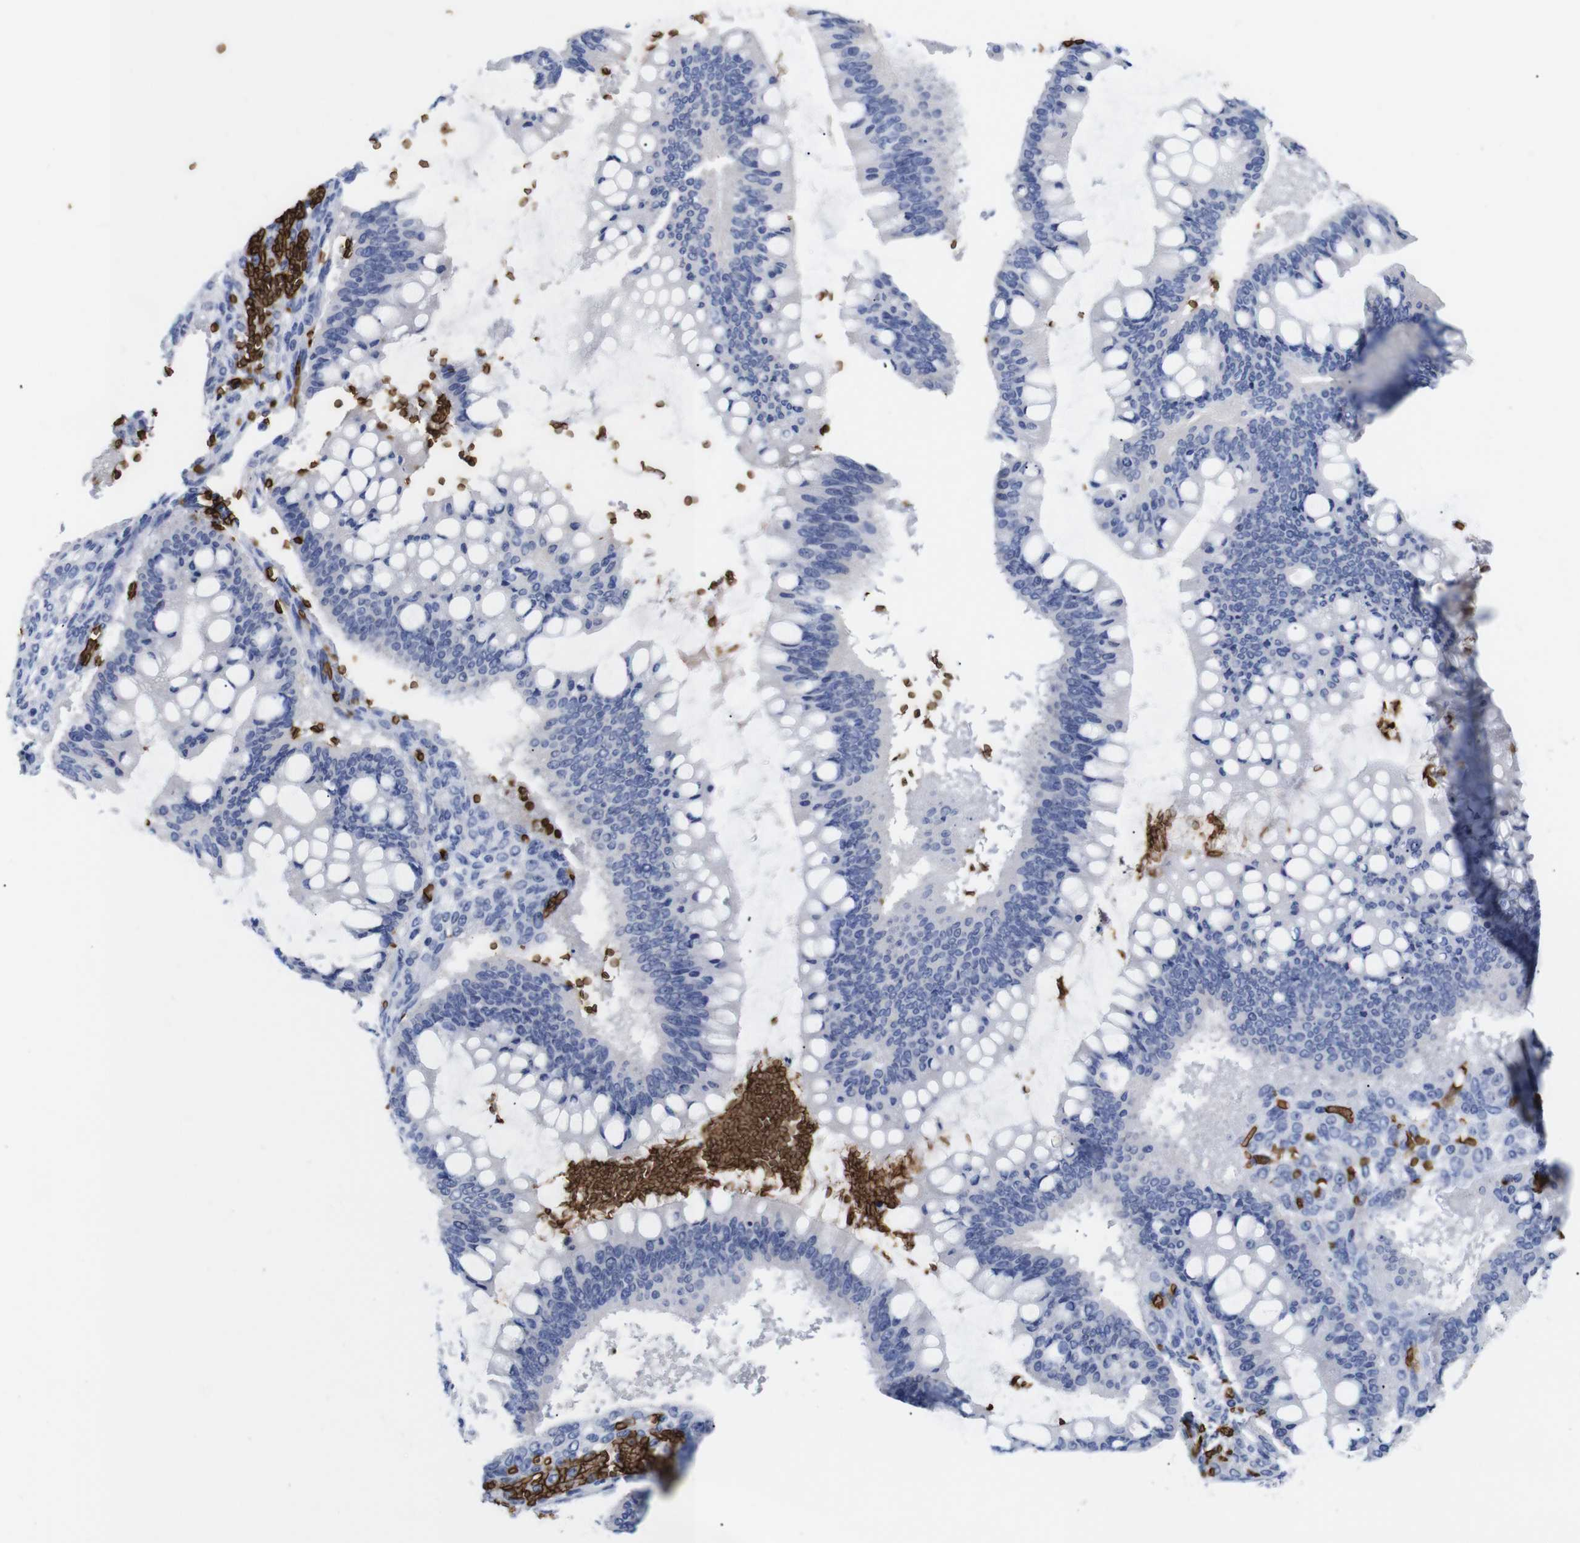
{"staining": {"intensity": "negative", "quantity": "none", "location": "none"}, "tissue": "ovarian cancer", "cell_type": "Tumor cells", "image_type": "cancer", "snomed": [{"axis": "morphology", "description": "Cystadenocarcinoma, mucinous, NOS"}, {"axis": "topography", "description": "Ovary"}], "caption": "High magnification brightfield microscopy of ovarian mucinous cystadenocarcinoma stained with DAB (3,3'-diaminobenzidine) (brown) and counterstained with hematoxylin (blue): tumor cells show no significant positivity.", "gene": "S1PR2", "patient": {"sex": "female", "age": 73}}